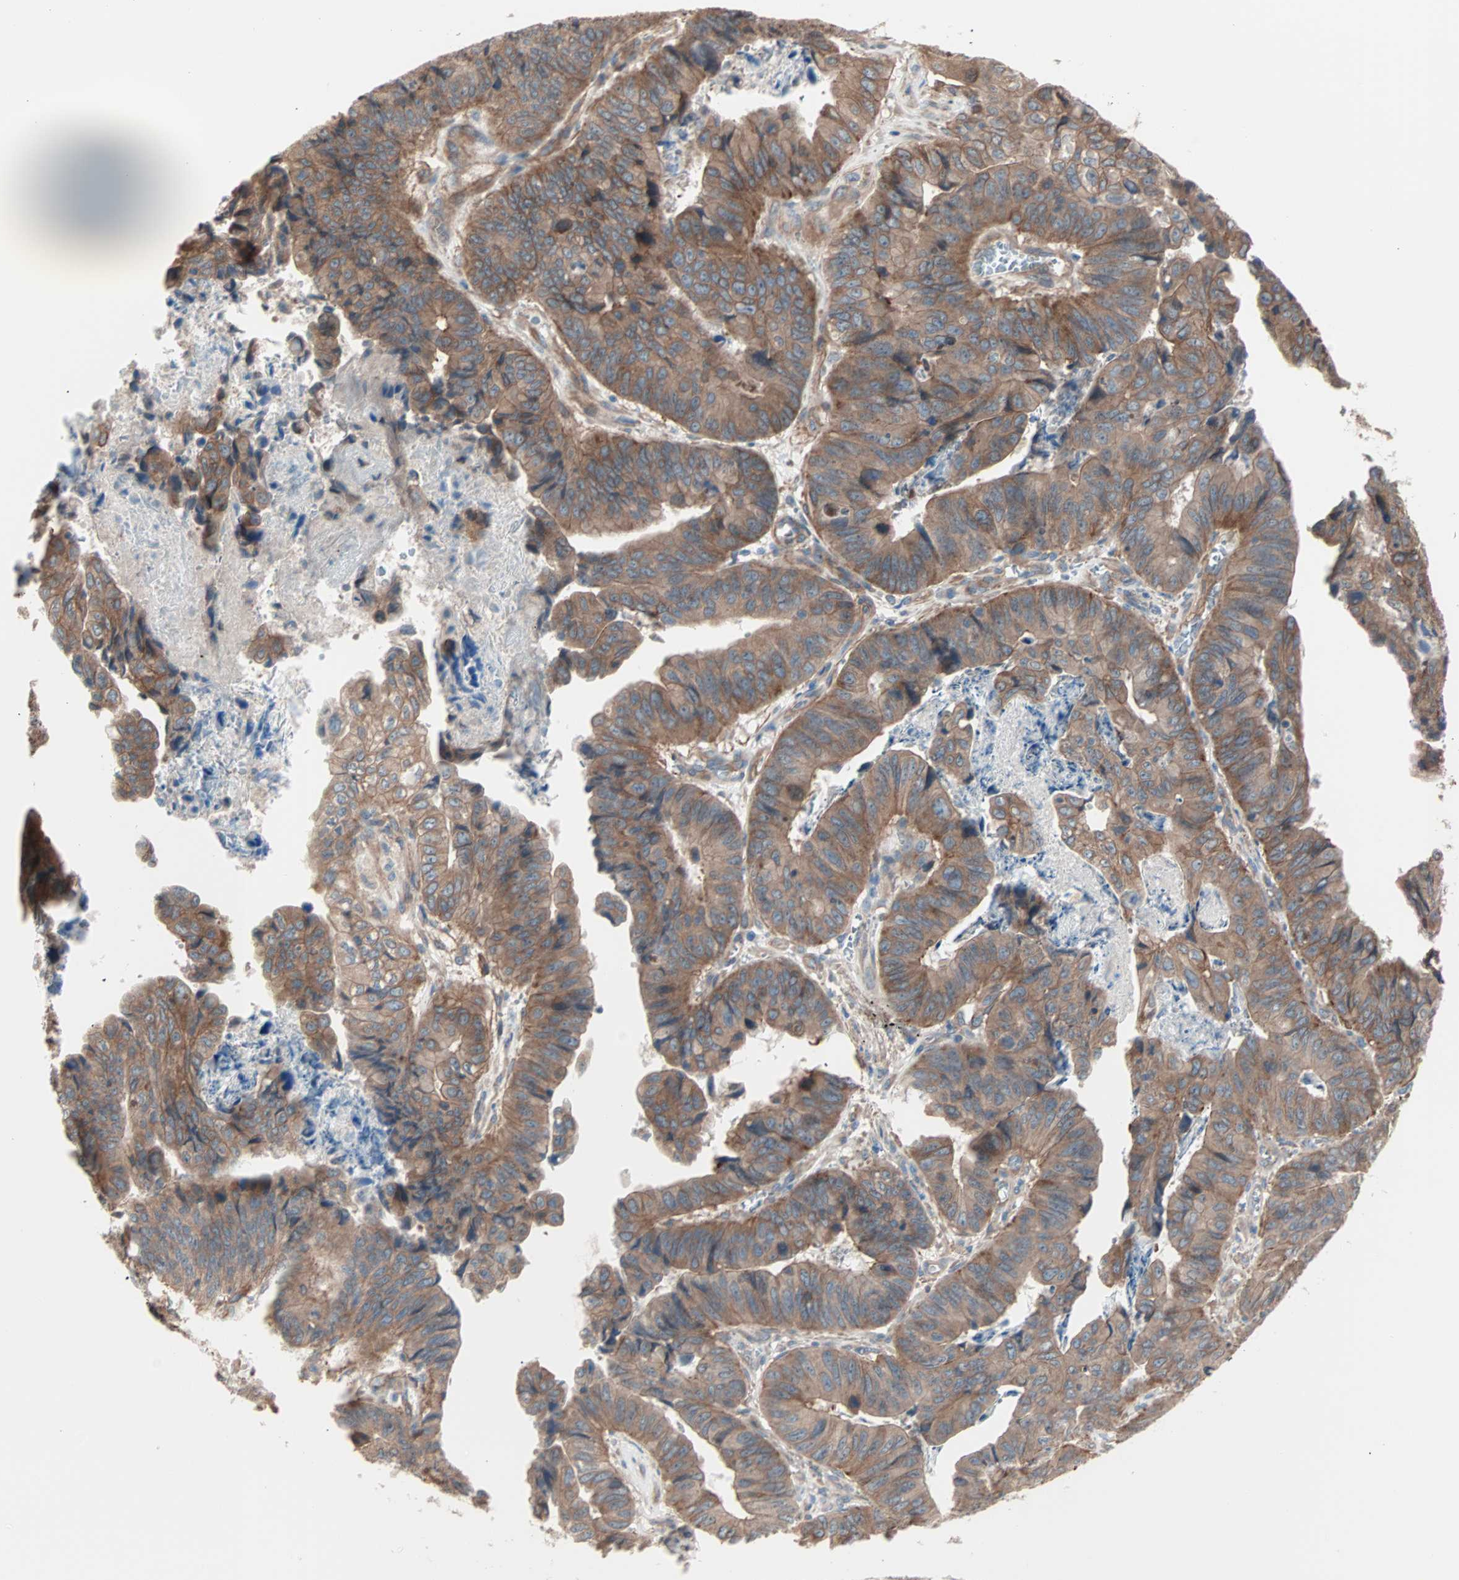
{"staining": {"intensity": "moderate", "quantity": ">75%", "location": "cytoplasmic/membranous"}, "tissue": "stomach cancer", "cell_type": "Tumor cells", "image_type": "cancer", "snomed": [{"axis": "morphology", "description": "Adenocarcinoma, NOS"}, {"axis": "topography", "description": "Stomach, lower"}], "caption": "Tumor cells reveal medium levels of moderate cytoplasmic/membranous staining in about >75% of cells in human stomach cancer.", "gene": "ALG5", "patient": {"sex": "male", "age": 77}}